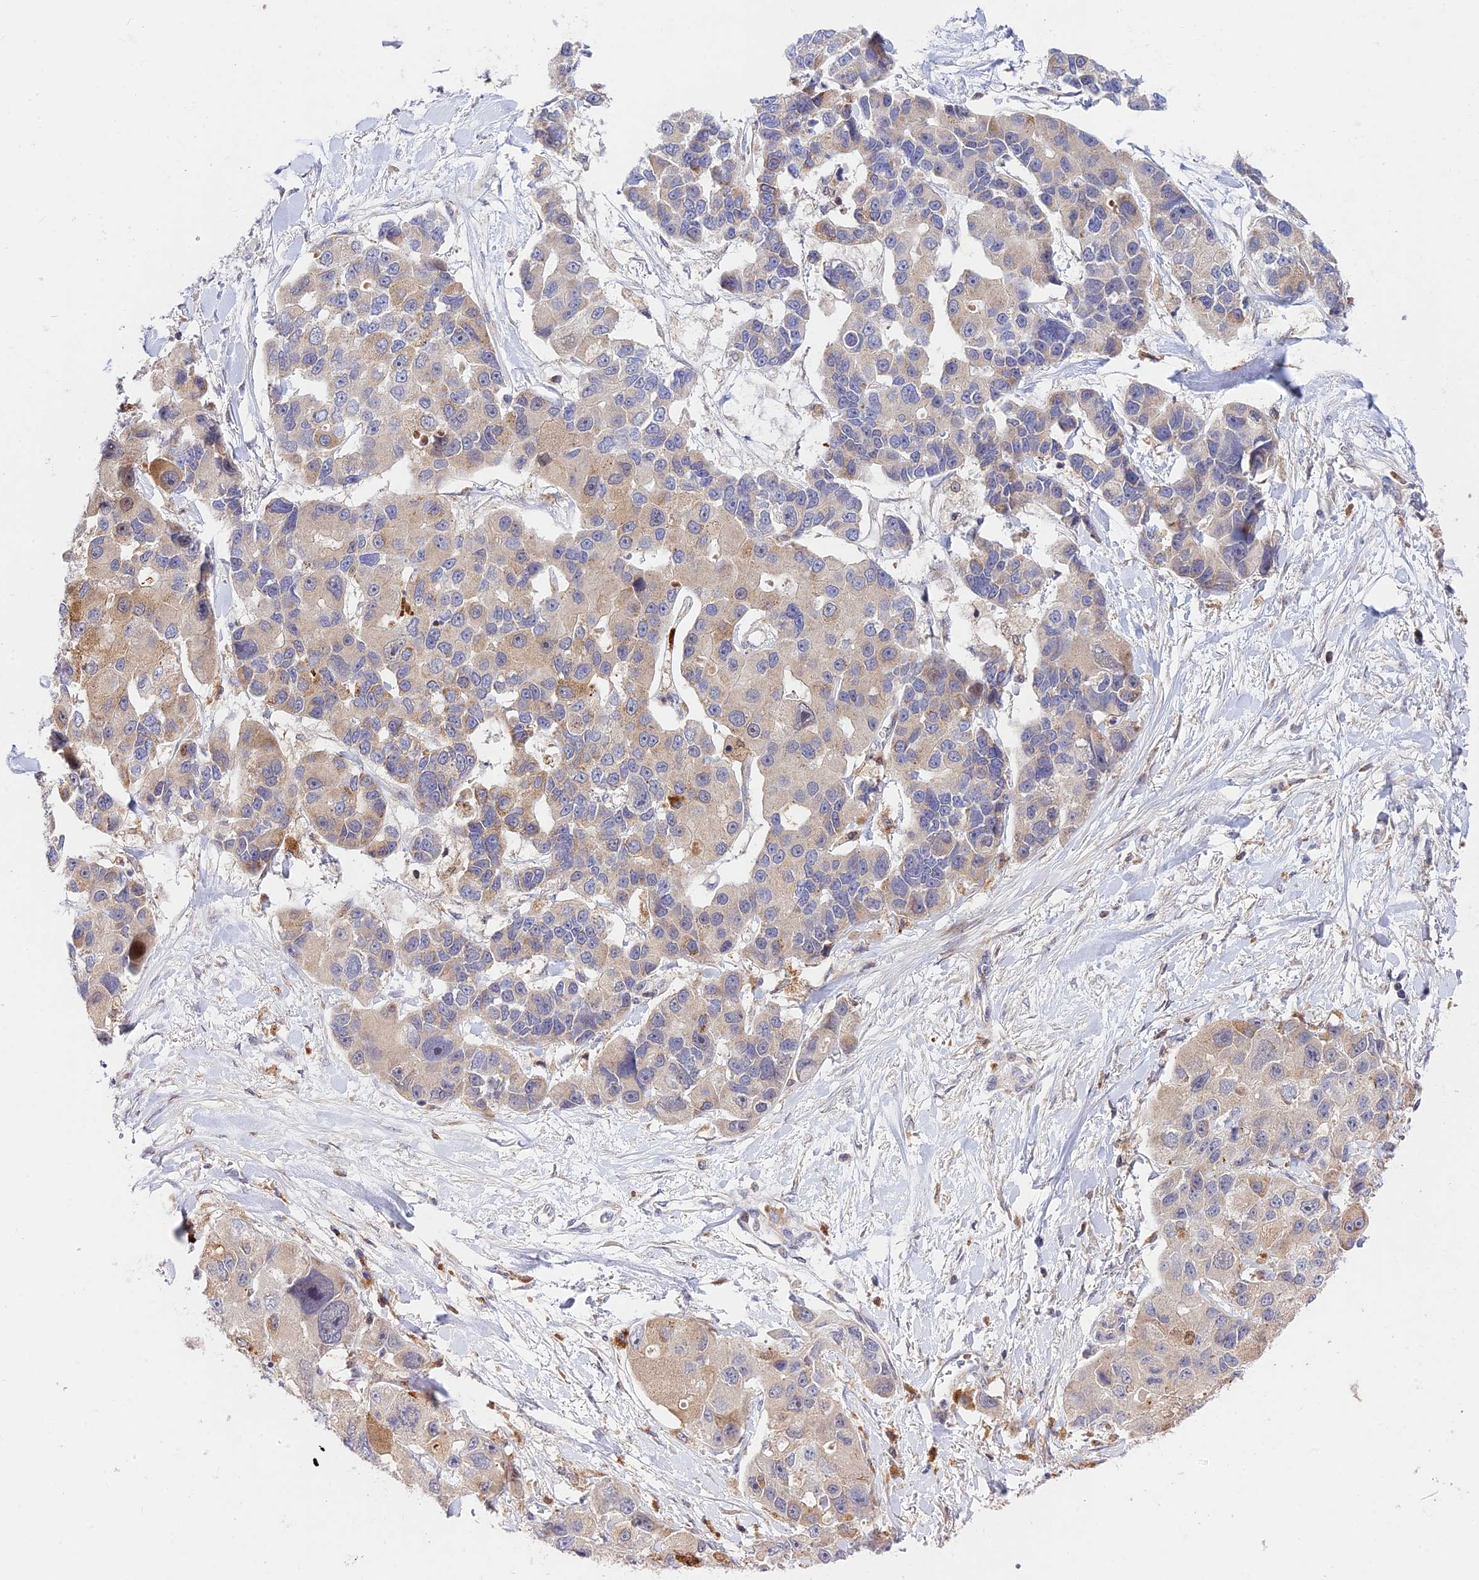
{"staining": {"intensity": "weak", "quantity": "<25%", "location": "cytoplasmic/membranous"}, "tissue": "lung cancer", "cell_type": "Tumor cells", "image_type": "cancer", "snomed": [{"axis": "morphology", "description": "Adenocarcinoma, NOS"}, {"axis": "topography", "description": "Lung"}], "caption": "Lung adenocarcinoma stained for a protein using immunohistochemistry (IHC) displays no positivity tumor cells.", "gene": "FUOM", "patient": {"sex": "female", "age": 54}}